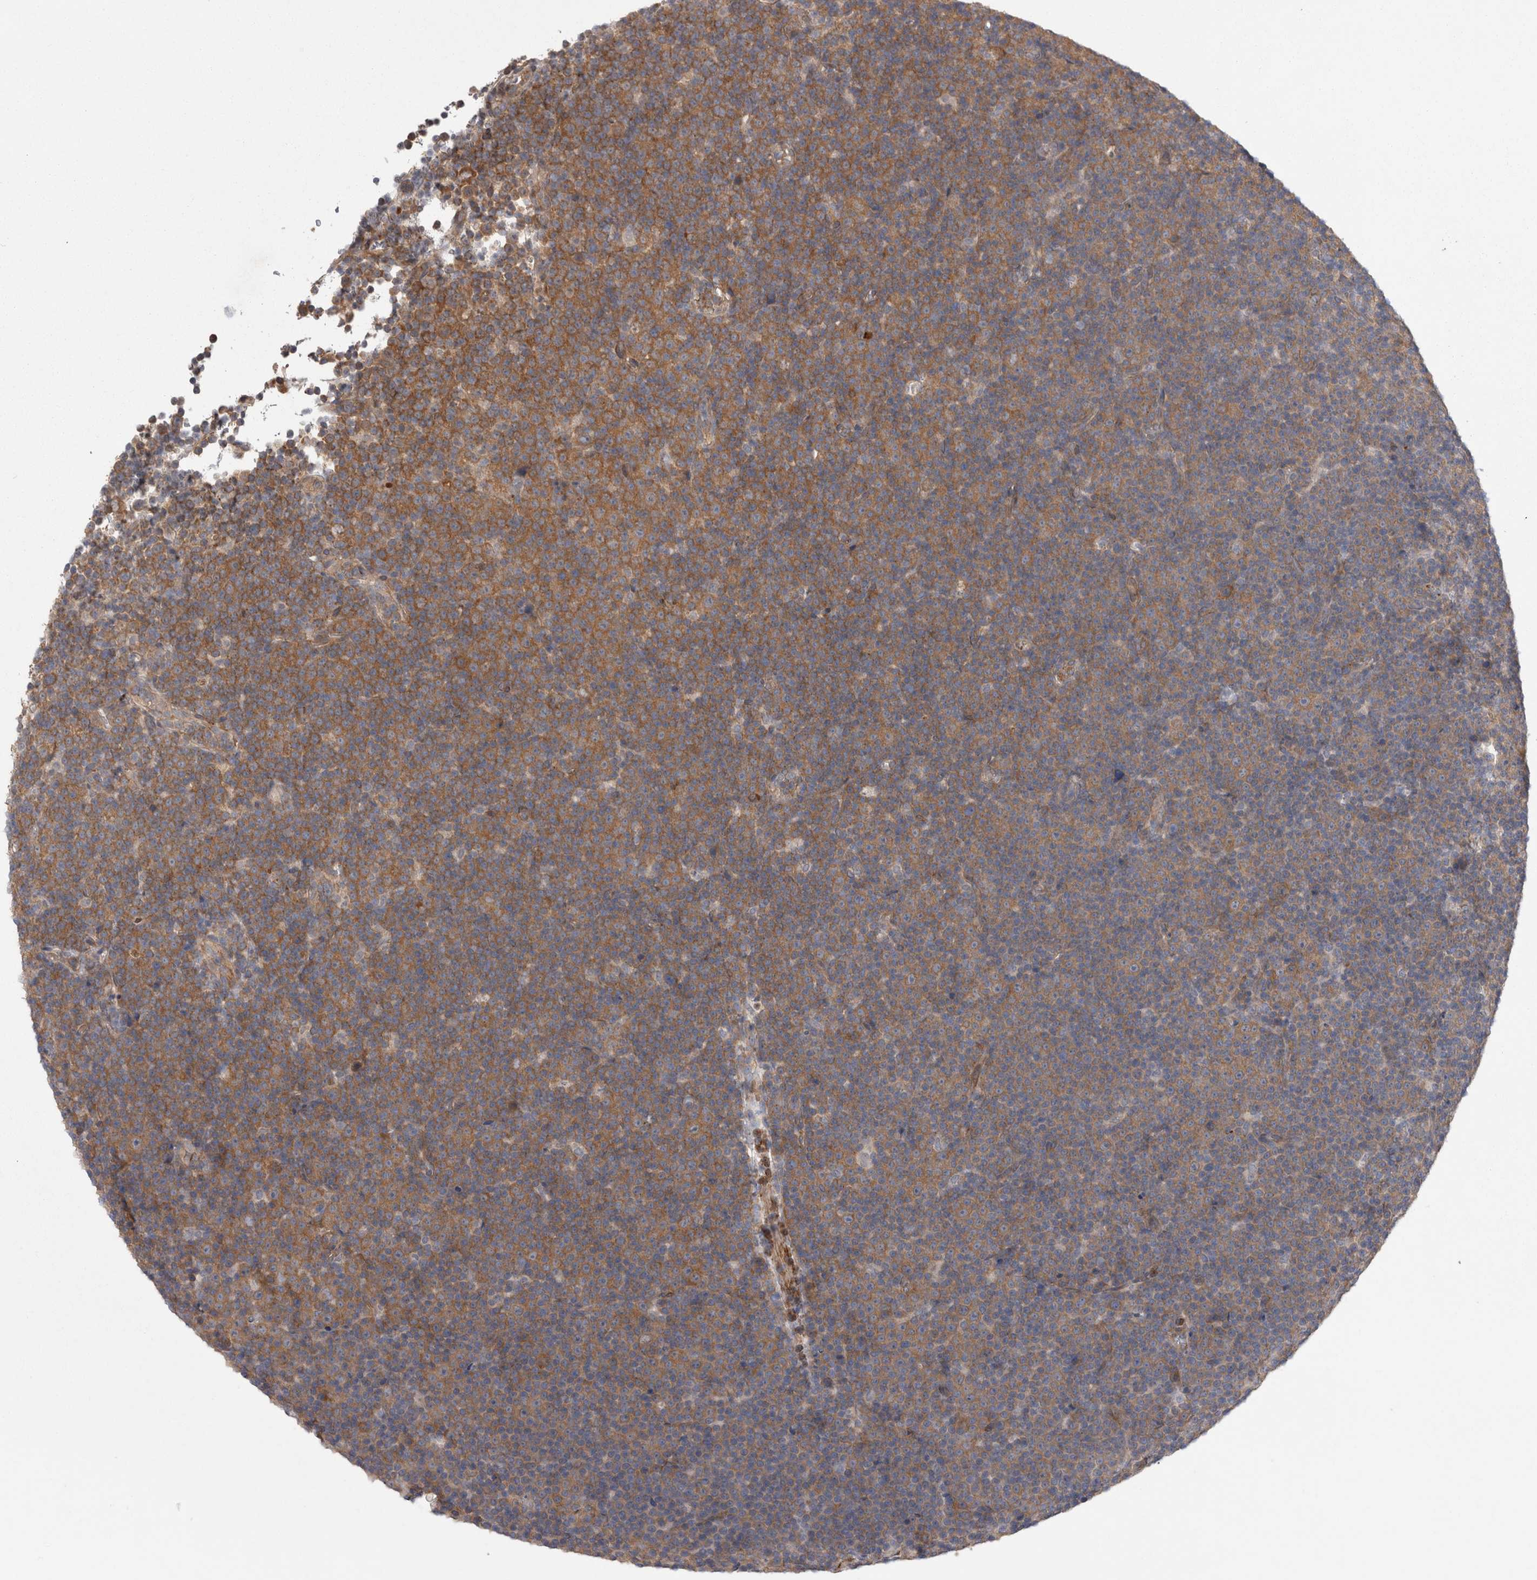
{"staining": {"intensity": "moderate", "quantity": ">75%", "location": "cytoplasmic/membranous"}, "tissue": "lymphoma", "cell_type": "Tumor cells", "image_type": "cancer", "snomed": [{"axis": "morphology", "description": "Malignant lymphoma, non-Hodgkin's type, Low grade"}, {"axis": "topography", "description": "Lymph node"}], "caption": "Immunohistochemical staining of low-grade malignant lymphoma, non-Hodgkin's type shows medium levels of moderate cytoplasmic/membranous protein staining in approximately >75% of tumor cells.", "gene": "DDX6", "patient": {"sex": "female", "age": 67}}